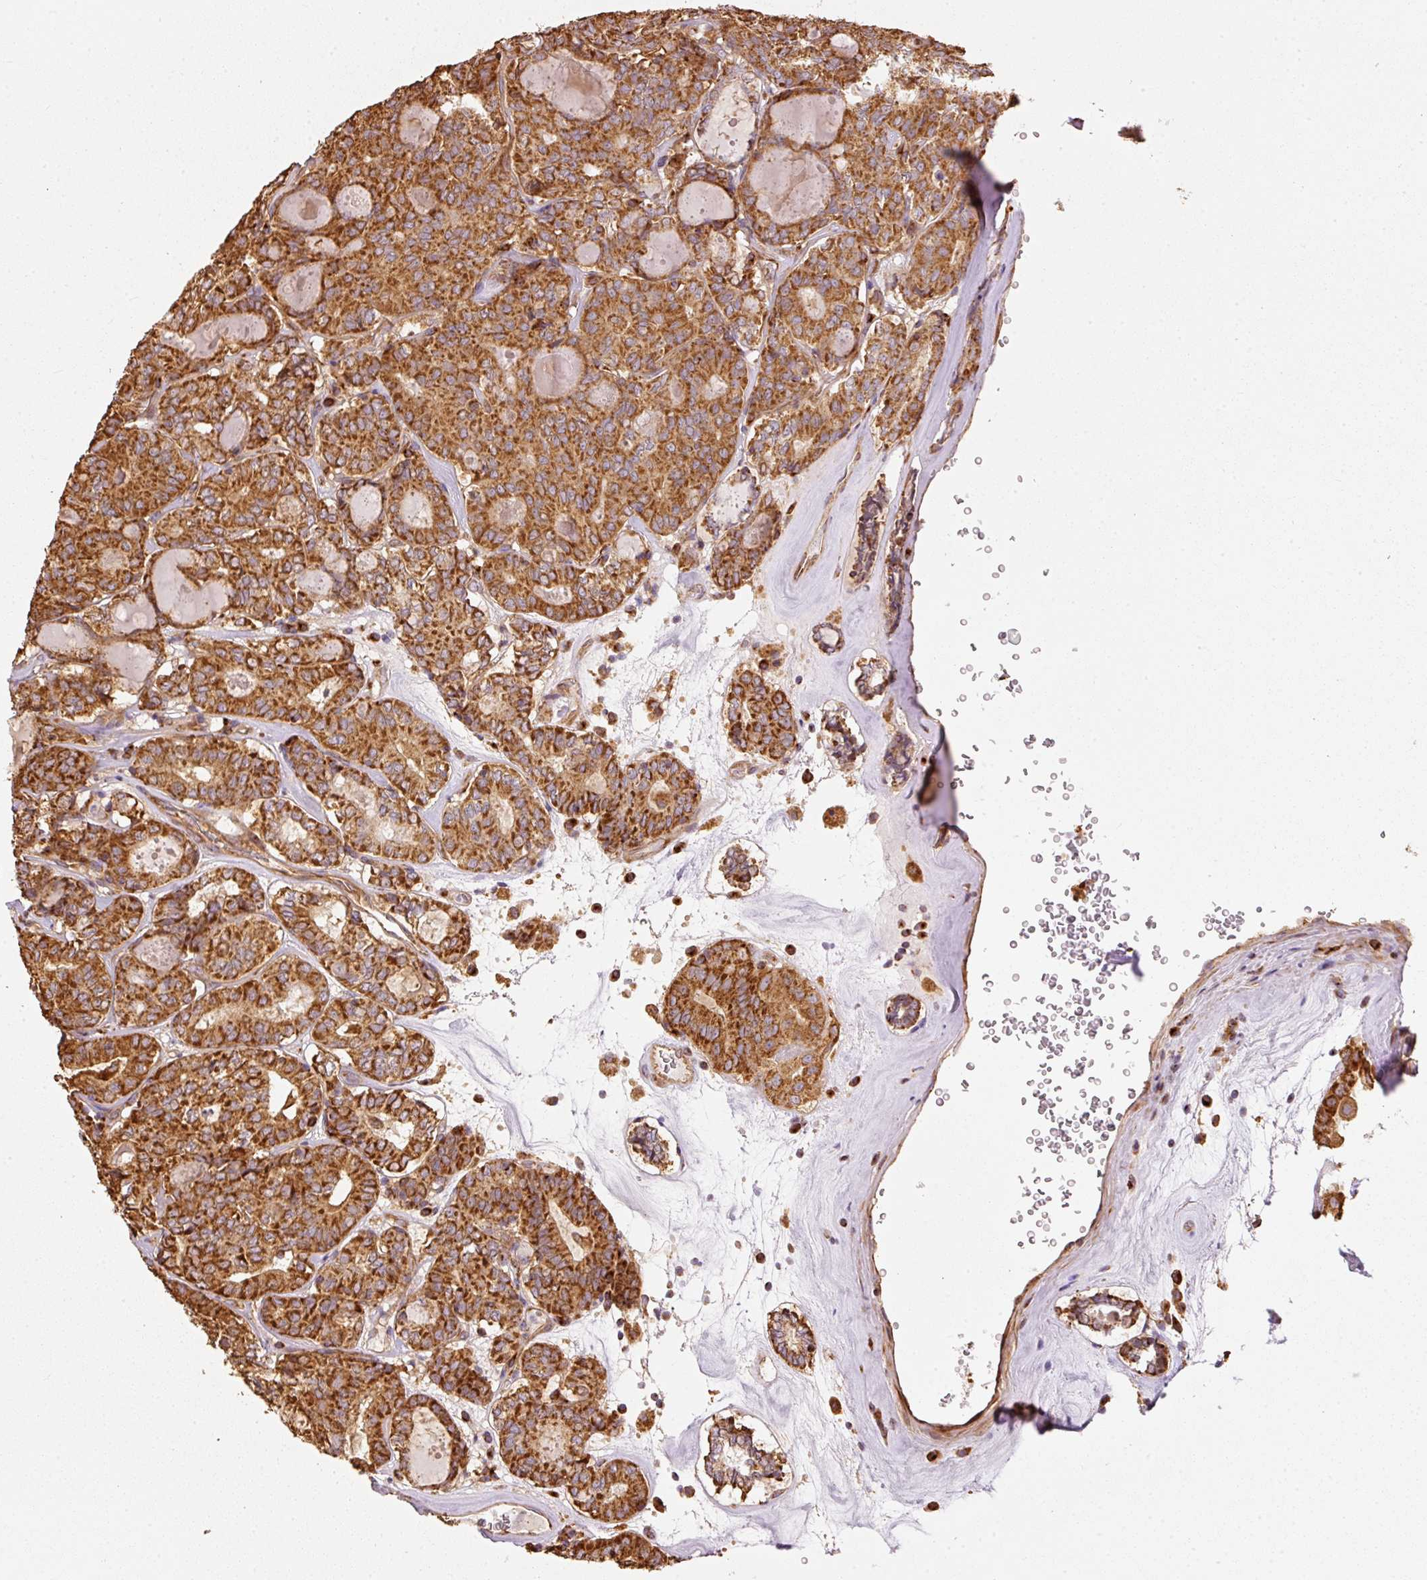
{"staining": {"intensity": "strong", "quantity": ">75%", "location": "cytoplasmic/membranous"}, "tissue": "thyroid cancer", "cell_type": "Tumor cells", "image_type": "cancer", "snomed": [{"axis": "morphology", "description": "Papillary adenocarcinoma, NOS"}, {"axis": "topography", "description": "Thyroid gland"}], "caption": "Papillary adenocarcinoma (thyroid) stained for a protein (brown) reveals strong cytoplasmic/membranous positive staining in approximately >75% of tumor cells.", "gene": "MTHFD1L", "patient": {"sex": "female", "age": 72}}